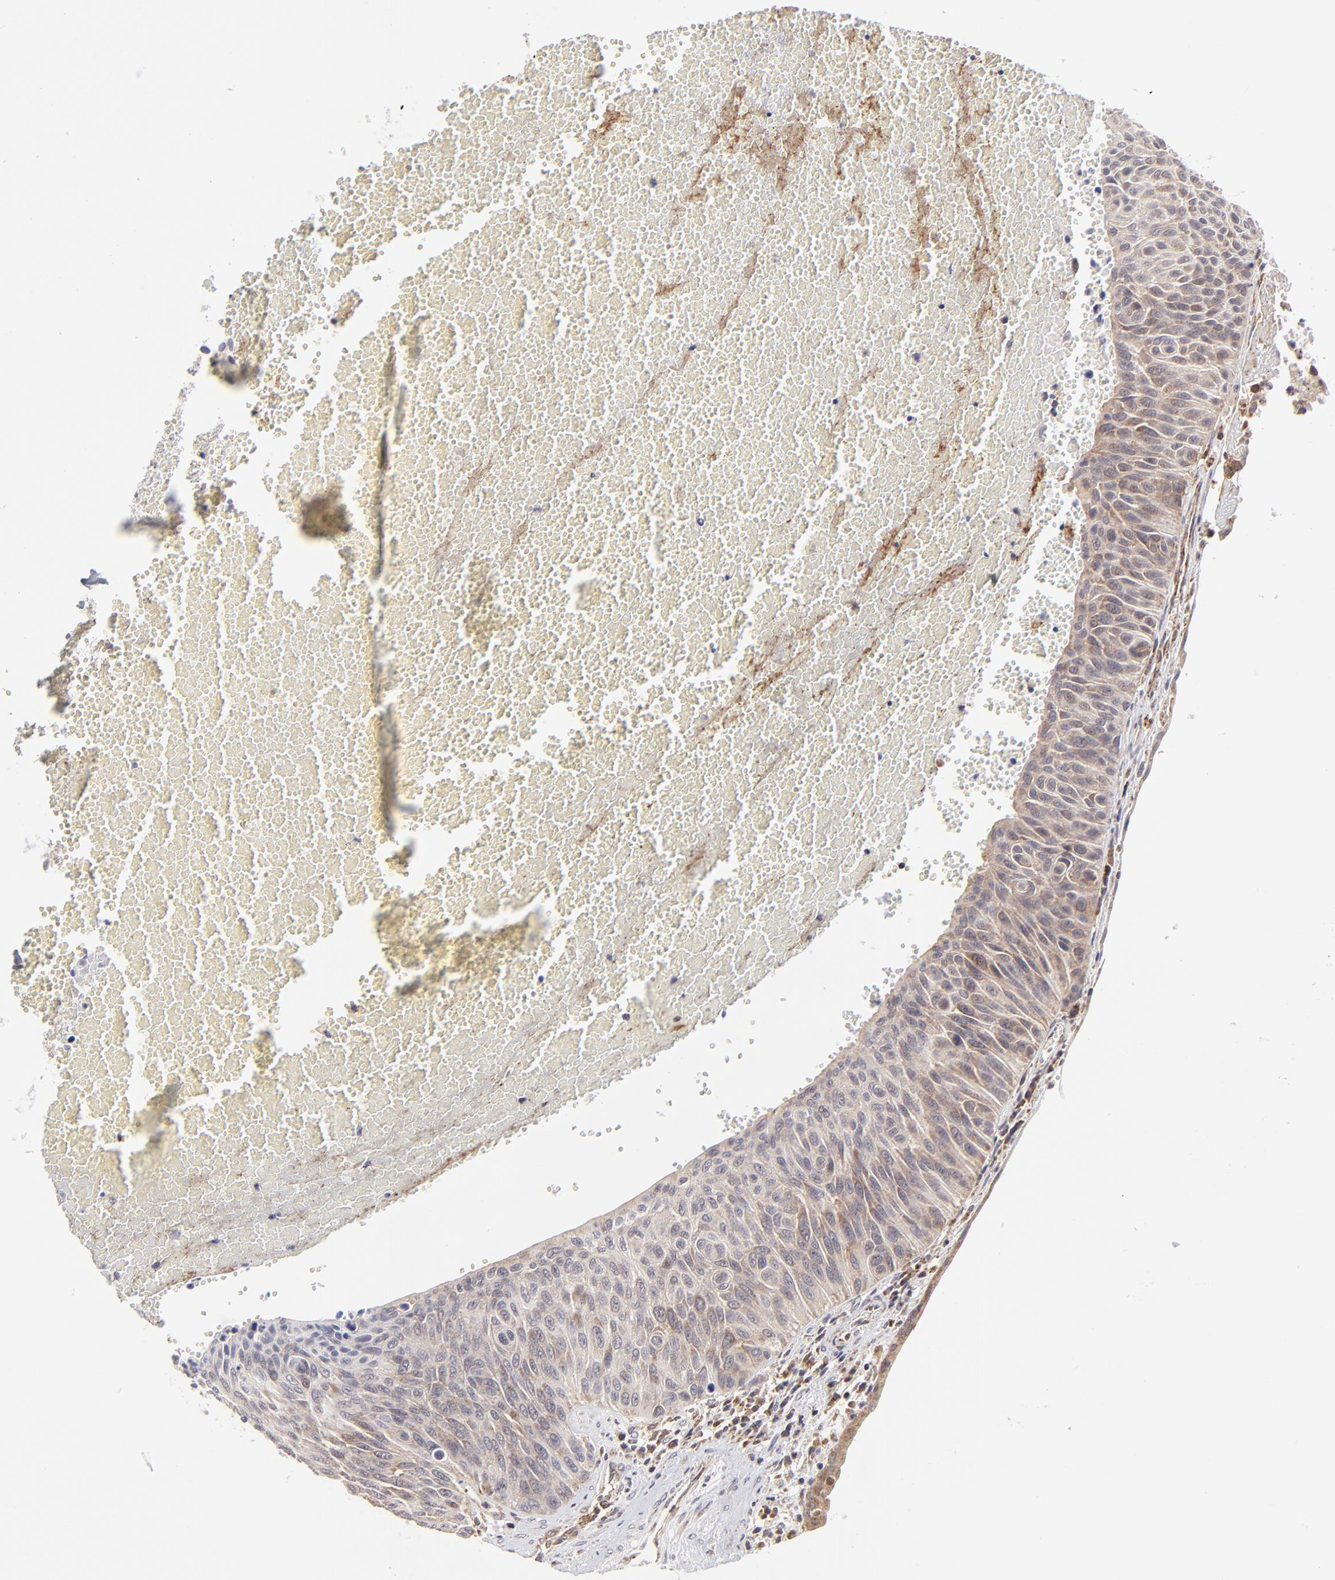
{"staining": {"intensity": "weak", "quantity": "25%-75%", "location": "cytoplasmic/membranous"}, "tissue": "urothelial cancer", "cell_type": "Tumor cells", "image_type": "cancer", "snomed": [{"axis": "morphology", "description": "Urothelial carcinoma, High grade"}, {"axis": "topography", "description": "Urinary bladder"}], "caption": "A histopathology image showing weak cytoplasmic/membranous positivity in approximately 25%-75% of tumor cells in urothelial carcinoma (high-grade), as visualized by brown immunohistochemical staining.", "gene": "MAP2K7", "patient": {"sex": "male", "age": 66}}